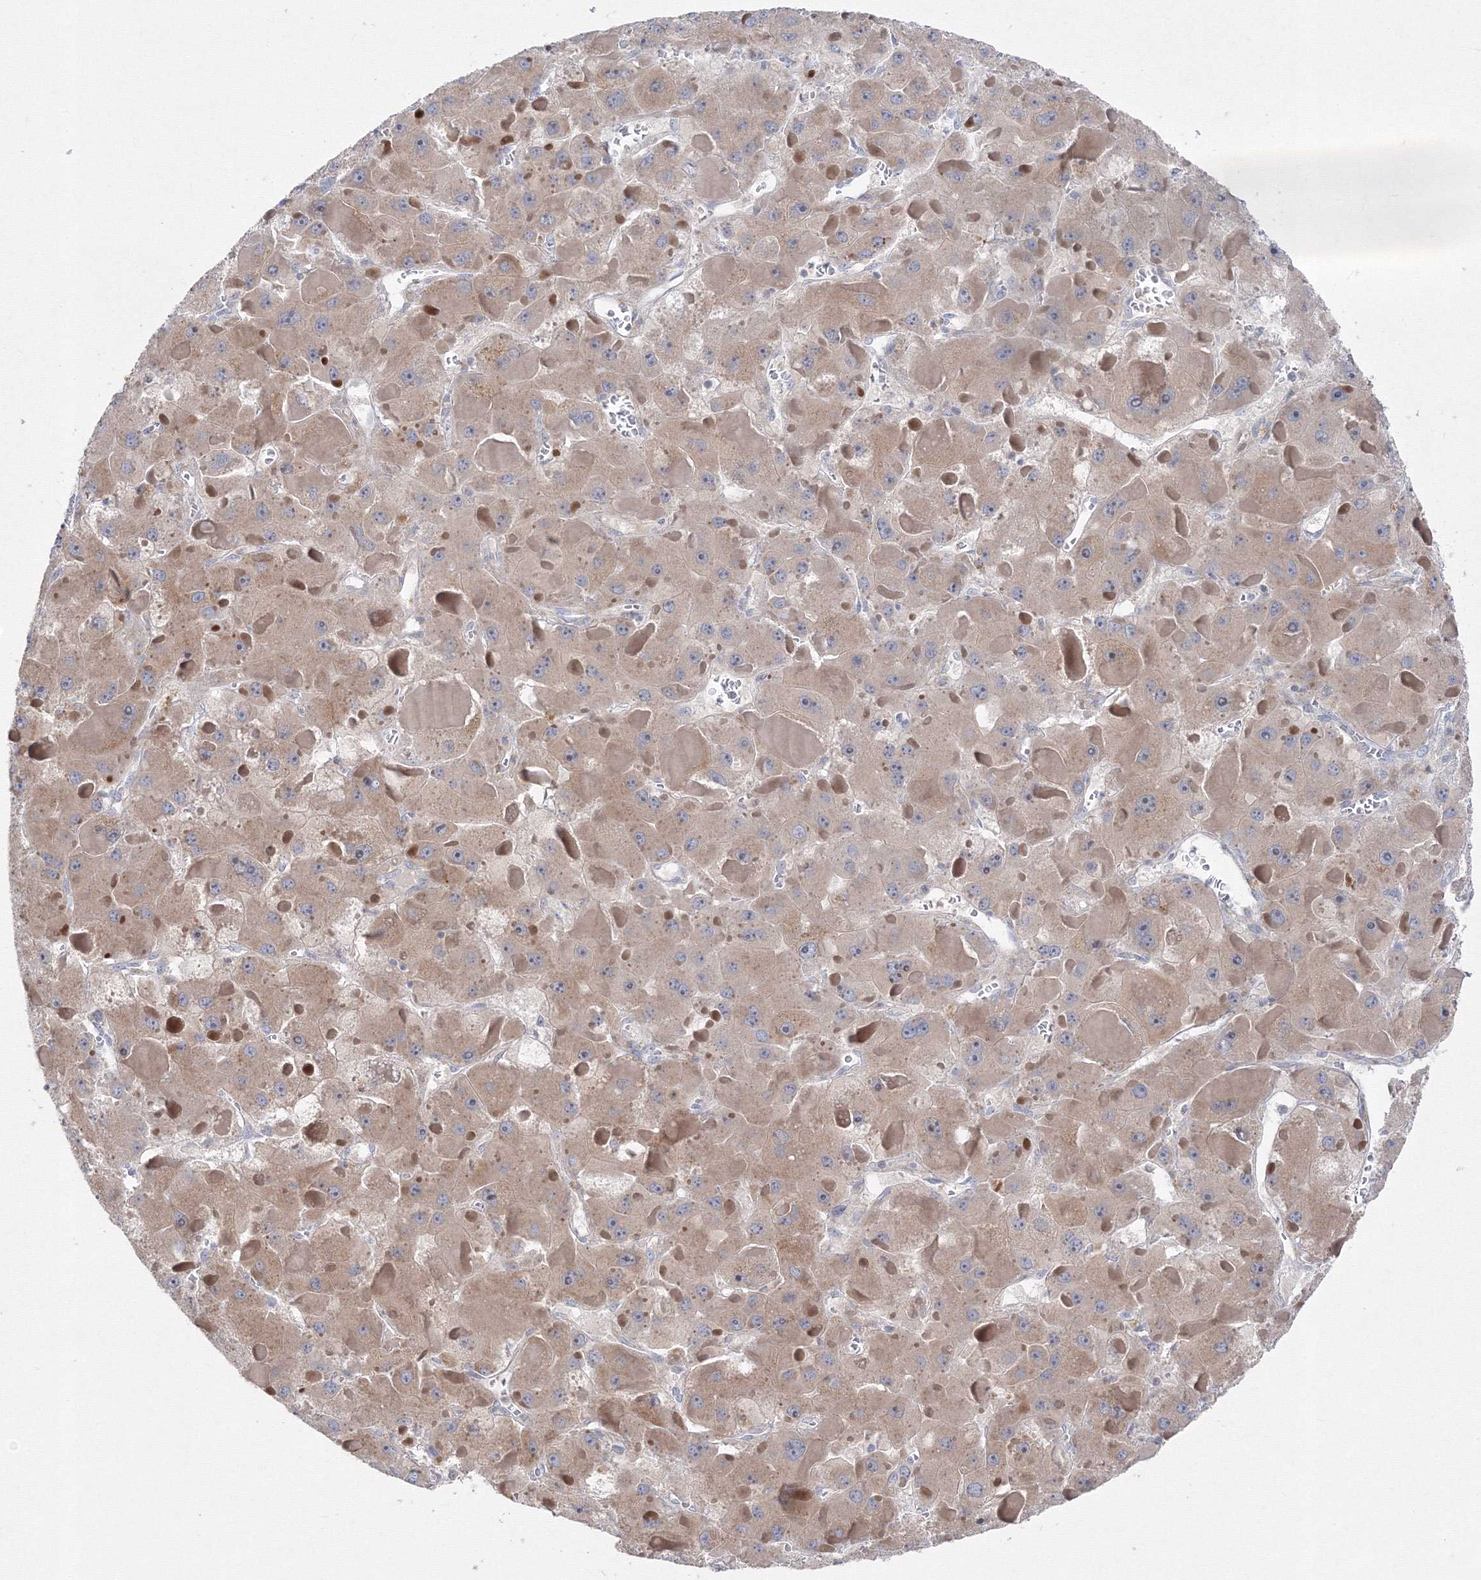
{"staining": {"intensity": "weak", "quantity": ">75%", "location": "cytoplasmic/membranous"}, "tissue": "liver cancer", "cell_type": "Tumor cells", "image_type": "cancer", "snomed": [{"axis": "morphology", "description": "Carcinoma, Hepatocellular, NOS"}, {"axis": "topography", "description": "Liver"}], "caption": "The histopathology image shows staining of liver hepatocellular carcinoma, revealing weak cytoplasmic/membranous protein staining (brown color) within tumor cells. The staining was performed using DAB, with brown indicating positive protein expression. Nuclei are stained blue with hematoxylin.", "gene": "FBXL8", "patient": {"sex": "female", "age": 73}}